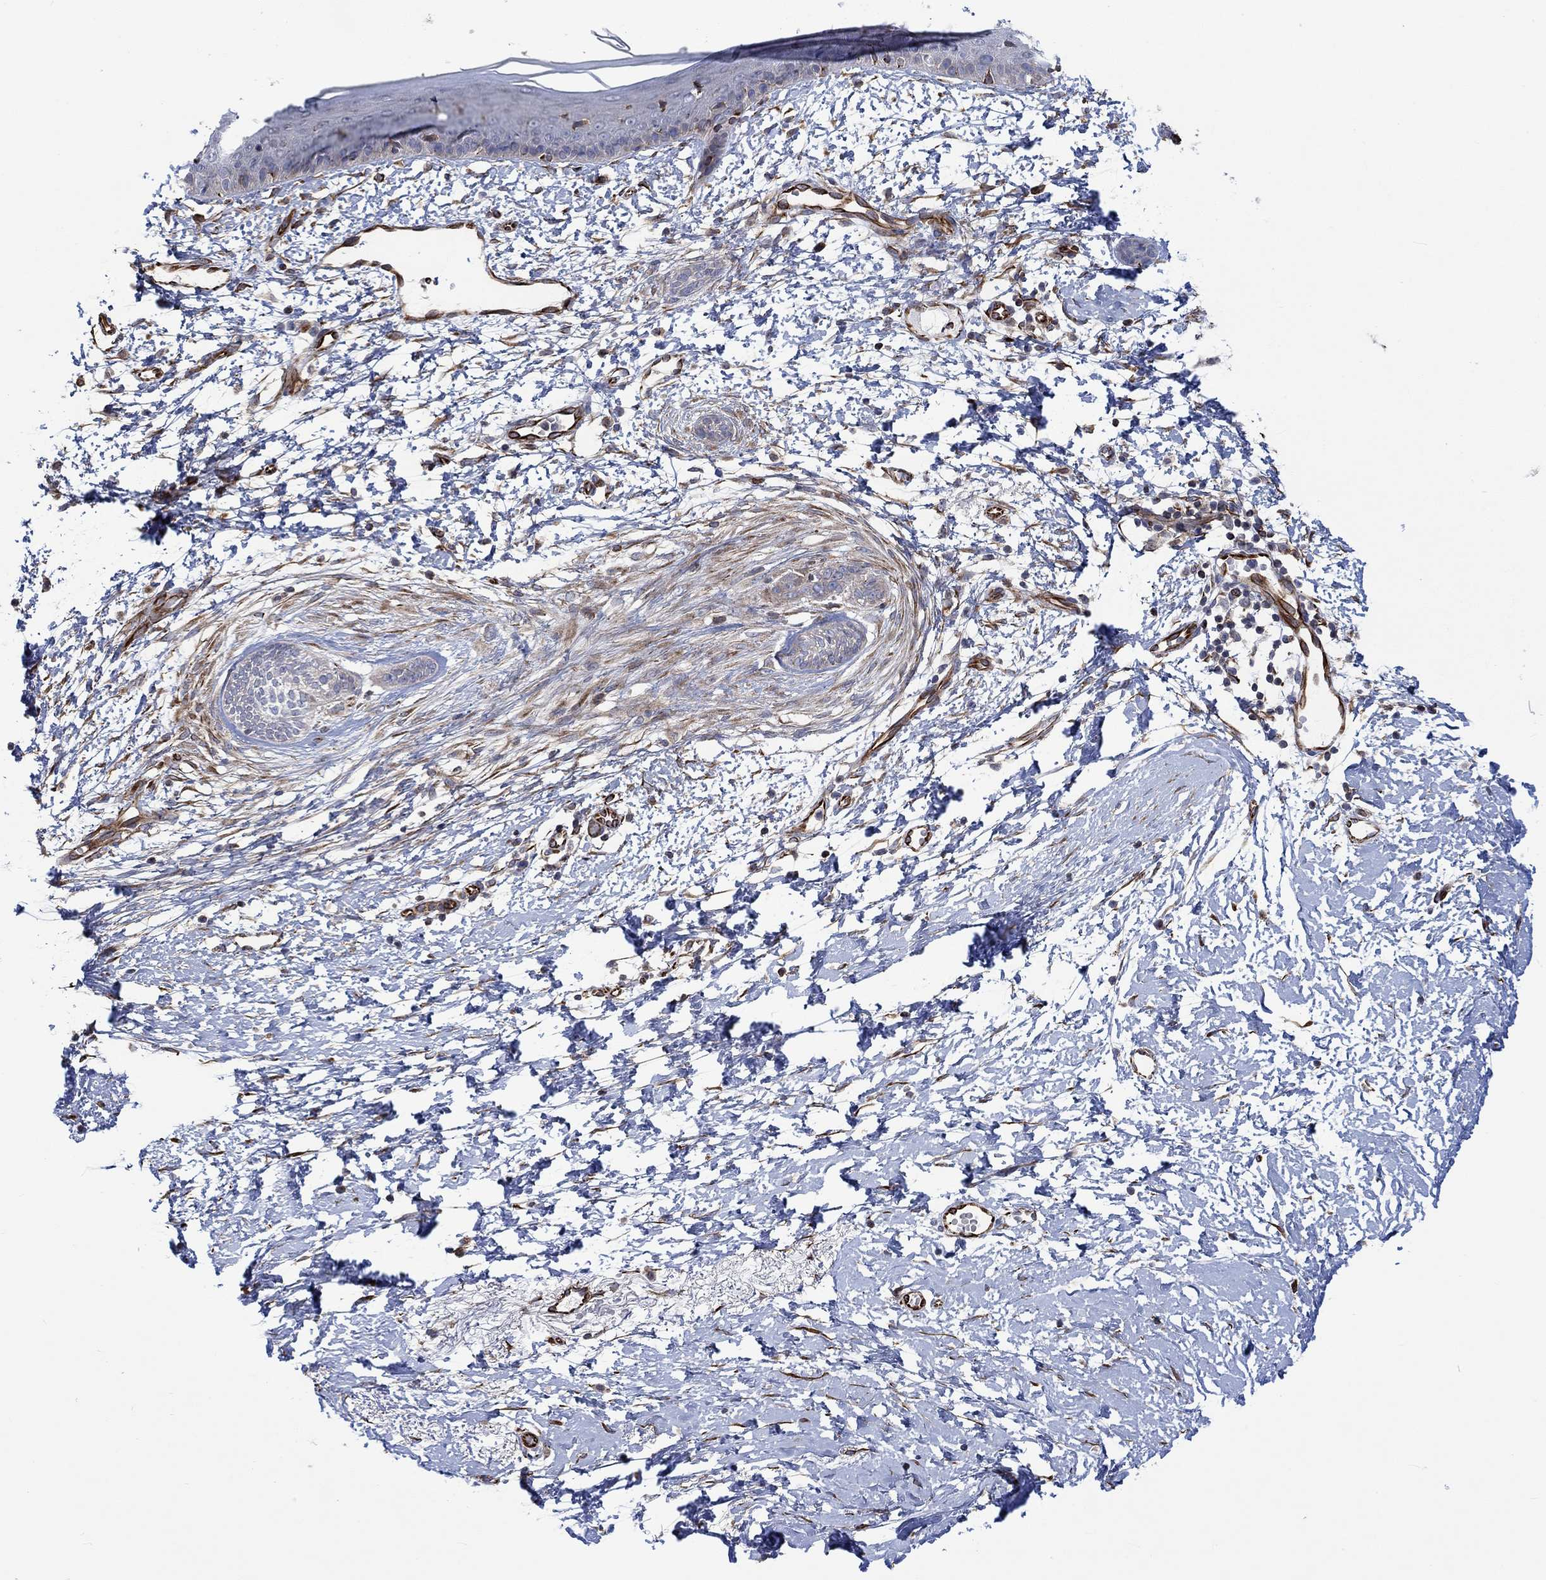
{"staining": {"intensity": "negative", "quantity": "none", "location": "none"}, "tissue": "skin cancer", "cell_type": "Tumor cells", "image_type": "cancer", "snomed": [{"axis": "morphology", "description": "Normal tissue, NOS"}, {"axis": "morphology", "description": "Basal cell carcinoma"}, {"axis": "topography", "description": "Skin"}], "caption": "High power microscopy image of an immunohistochemistry histopathology image of basal cell carcinoma (skin), revealing no significant staining in tumor cells. Nuclei are stained in blue.", "gene": "CAMK1D", "patient": {"sex": "male", "age": 84}}